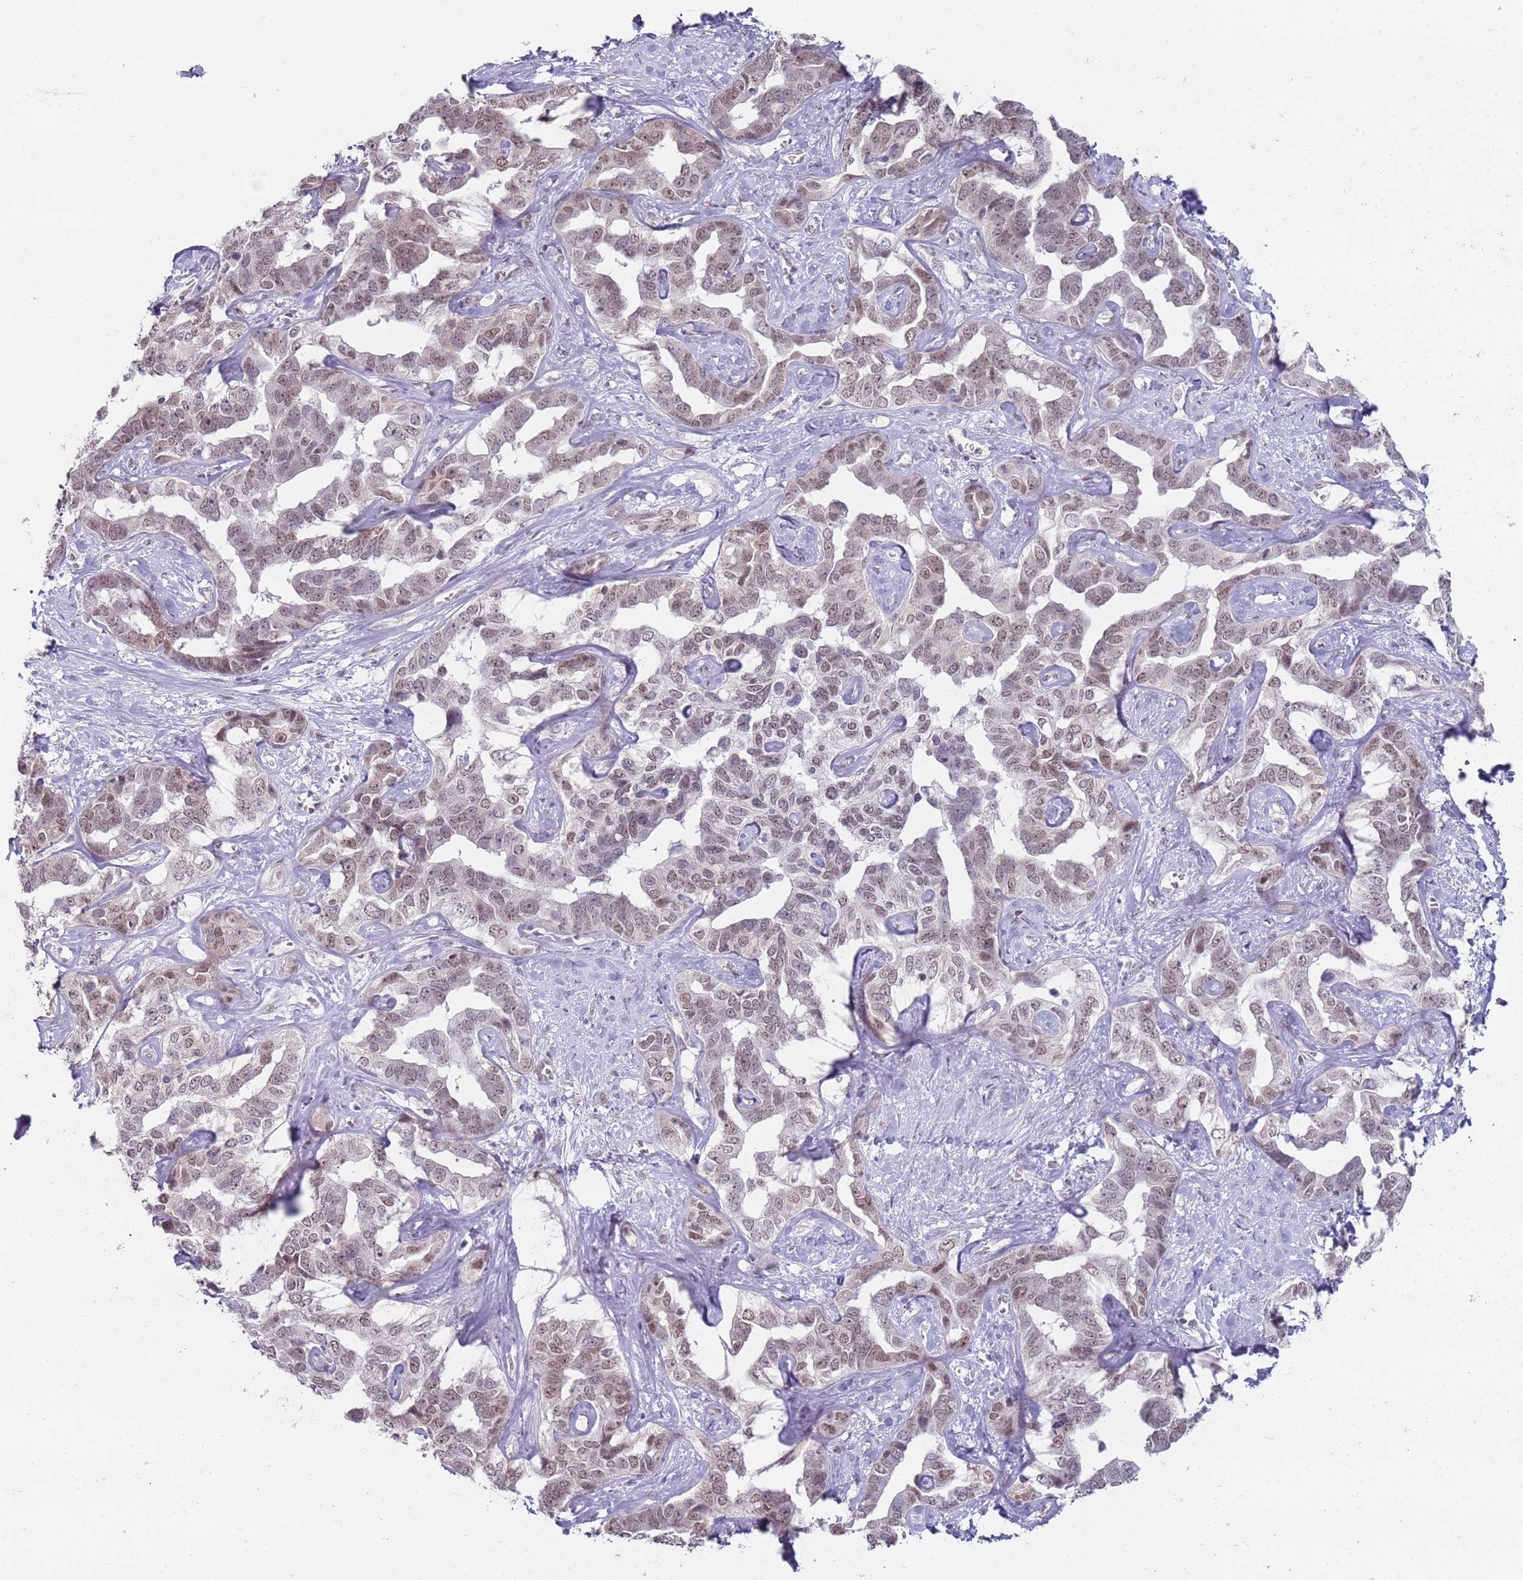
{"staining": {"intensity": "moderate", "quantity": ">75%", "location": "nuclear"}, "tissue": "liver cancer", "cell_type": "Tumor cells", "image_type": "cancer", "snomed": [{"axis": "morphology", "description": "Cholangiocarcinoma"}, {"axis": "topography", "description": "Liver"}], "caption": "Immunohistochemical staining of cholangiocarcinoma (liver) displays moderate nuclear protein staining in about >75% of tumor cells.", "gene": "SMARCAL1", "patient": {"sex": "male", "age": 59}}